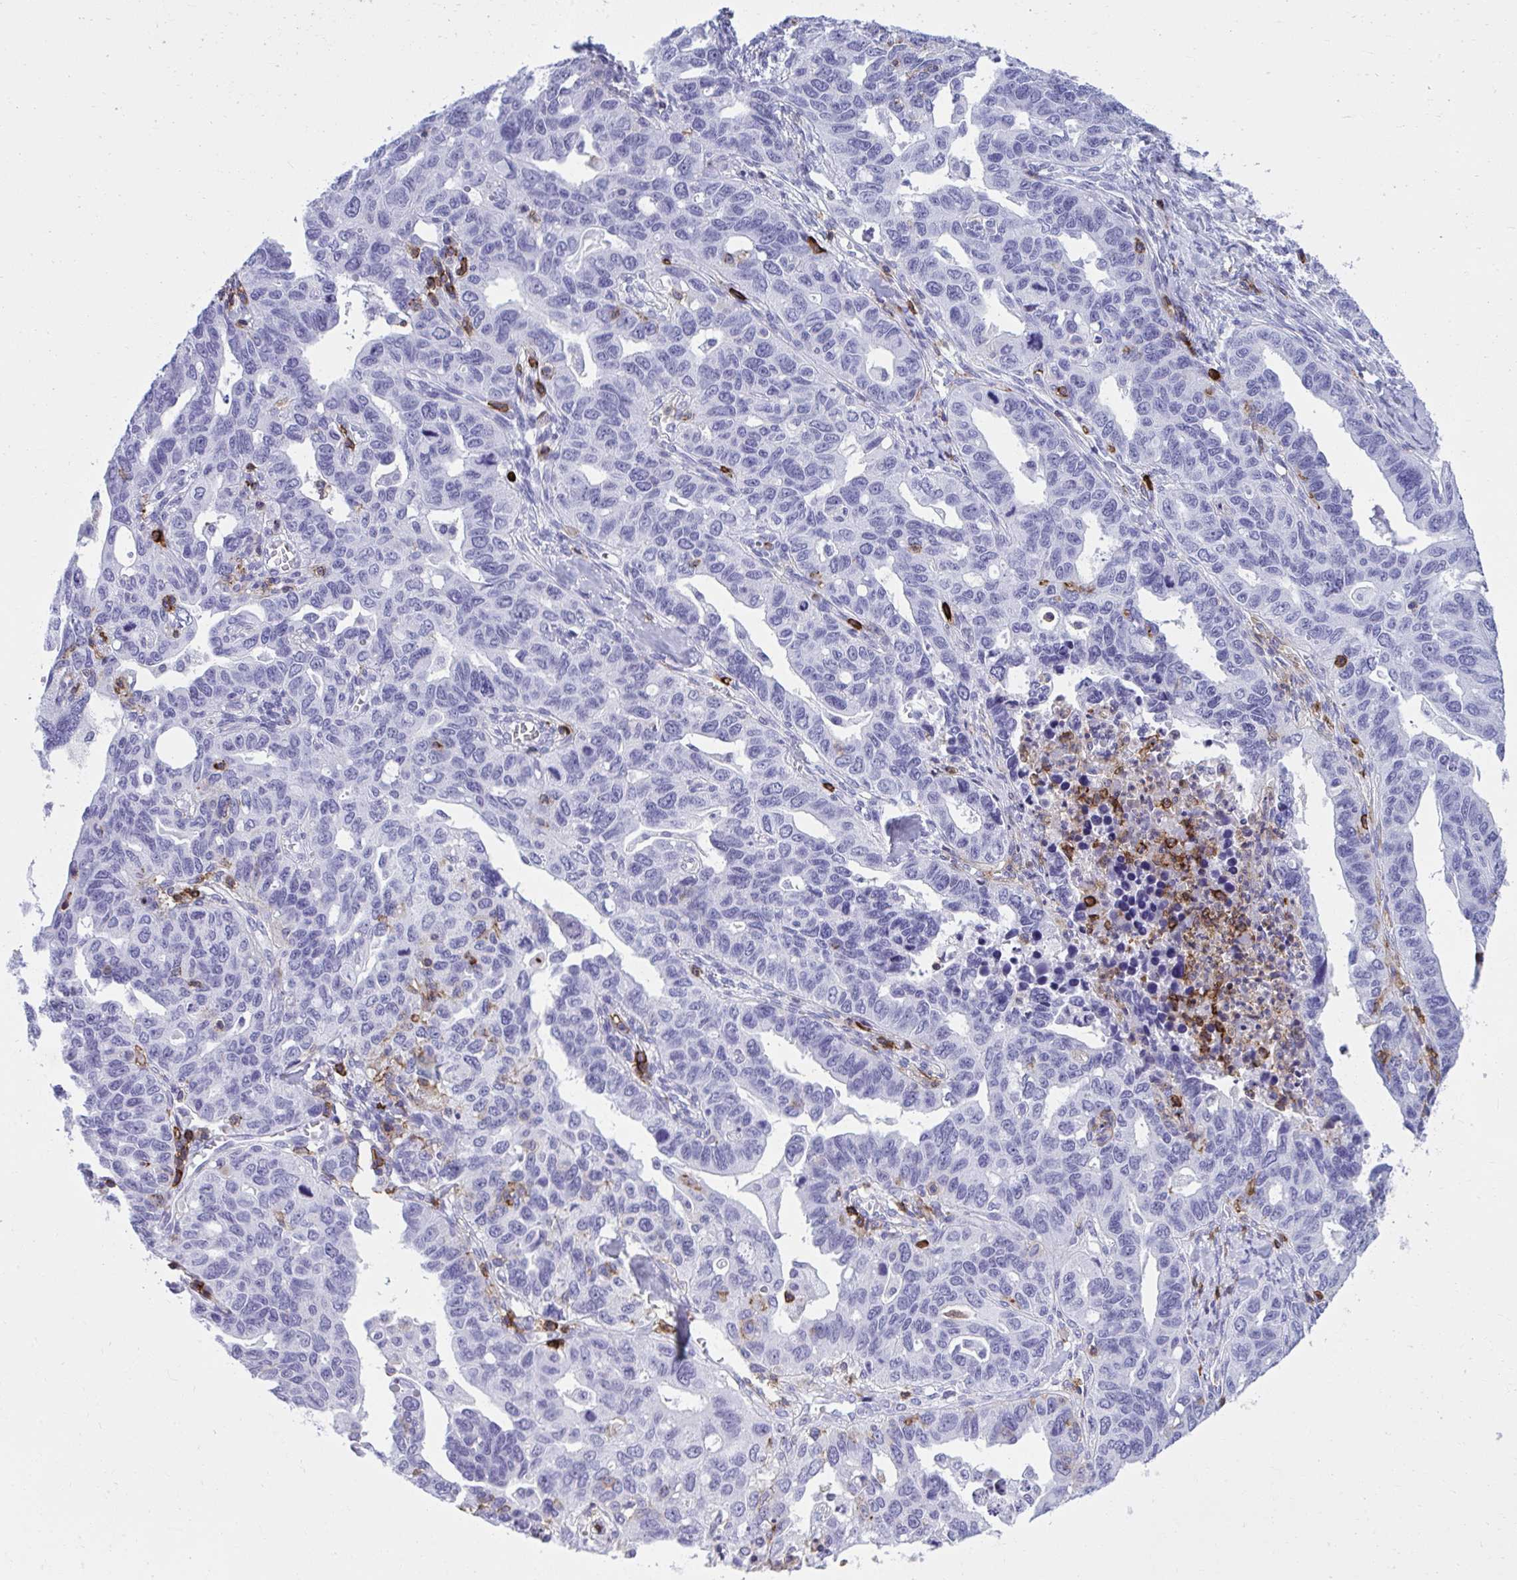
{"staining": {"intensity": "negative", "quantity": "none", "location": "none"}, "tissue": "ovarian cancer", "cell_type": "Tumor cells", "image_type": "cancer", "snomed": [{"axis": "morphology", "description": "Cystadenocarcinoma, serous, NOS"}, {"axis": "topography", "description": "Ovary"}], "caption": "Tumor cells are negative for protein expression in human ovarian serous cystadenocarcinoma.", "gene": "SPN", "patient": {"sex": "female", "age": 69}}